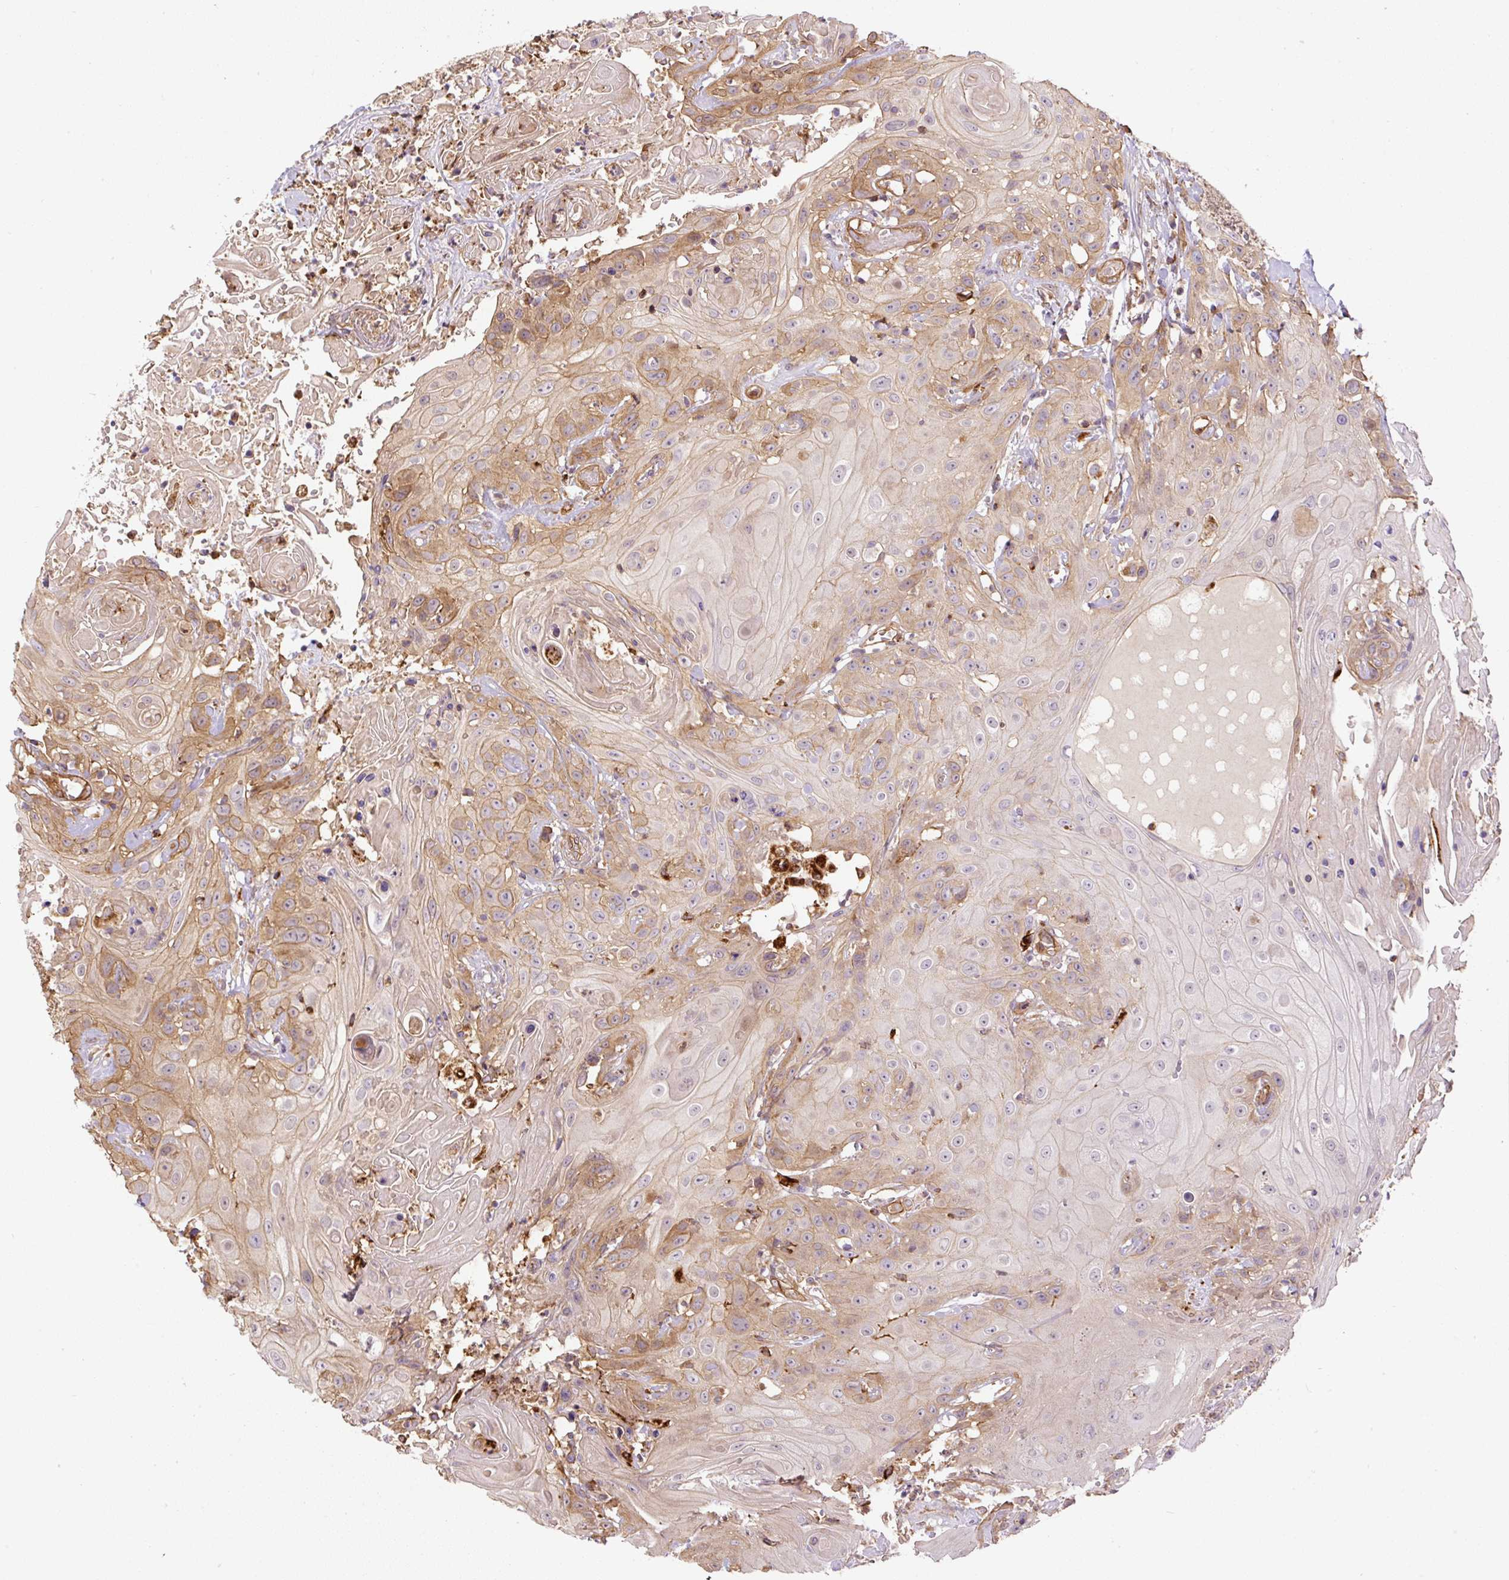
{"staining": {"intensity": "moderate", "quantity": "25%-75%", "location": "cytoplasmic/membranous"}, "tissue": "head and neck cancer", "cell_type": "Tumor cells", "image_type": "cancer", "snomed": [{"axis": "morphology", "description": "Squamous cell carcinoma, NOS"}, {"axis": "topography", "description": "Skin"}, {"axis": "topography", "description": "Head-Neck"}], "caption": "Approximately 25%-75% of tumor cells in squamous cell carcinoma (head and neck) demonstrate moderate cytoplasmic/membranous protein staining as visualized by brown immunohistochemical staining.", "gene": "B3GALT5", "patient": {"sex": "male", "age": 80}}